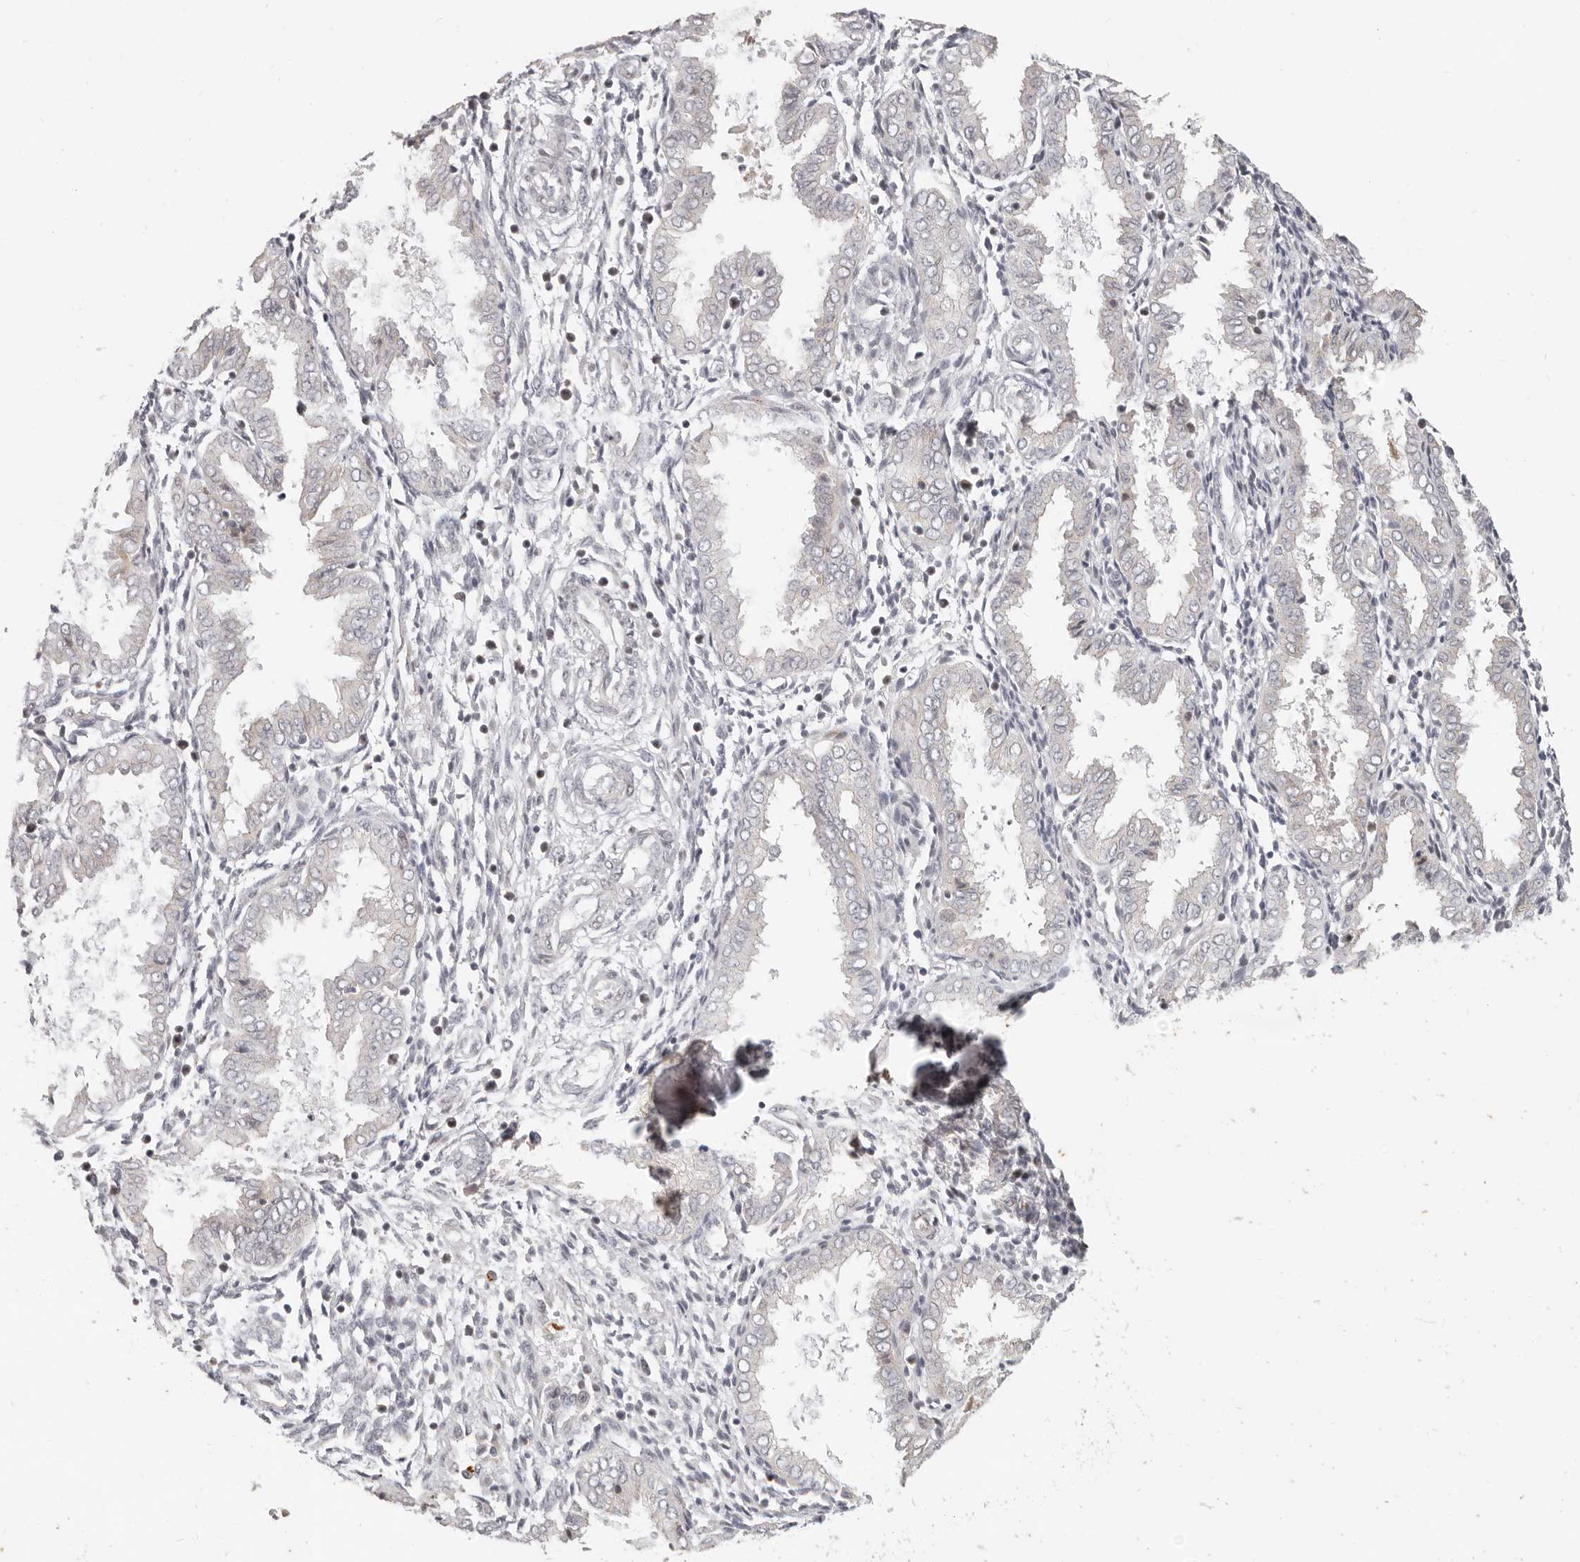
{"staining": {"intensity": "strong", "quantity": "25%-75%", "location": "nuclear"}, "tissue": "endometrium", "cell_type": "Cells in endometrial stroma", "image_type": "normal", "snomed": [{"axis": "morphology", "description": "Normal tissue, NOS"}, {"axis": "topography", "description": "Endometrium"}], "caption": "Immunohistochemical staining of unremarkable human endometrium exhibits 25%-75% levels of strong nuclear protein positivity in about 25%-75% of cells in endometrial stroma. Immunohistochemistry stains the protein in brown and the nuclei are stained blue.", "gene": "RFC2", "patient": {"sex": "female", "age": 33}}